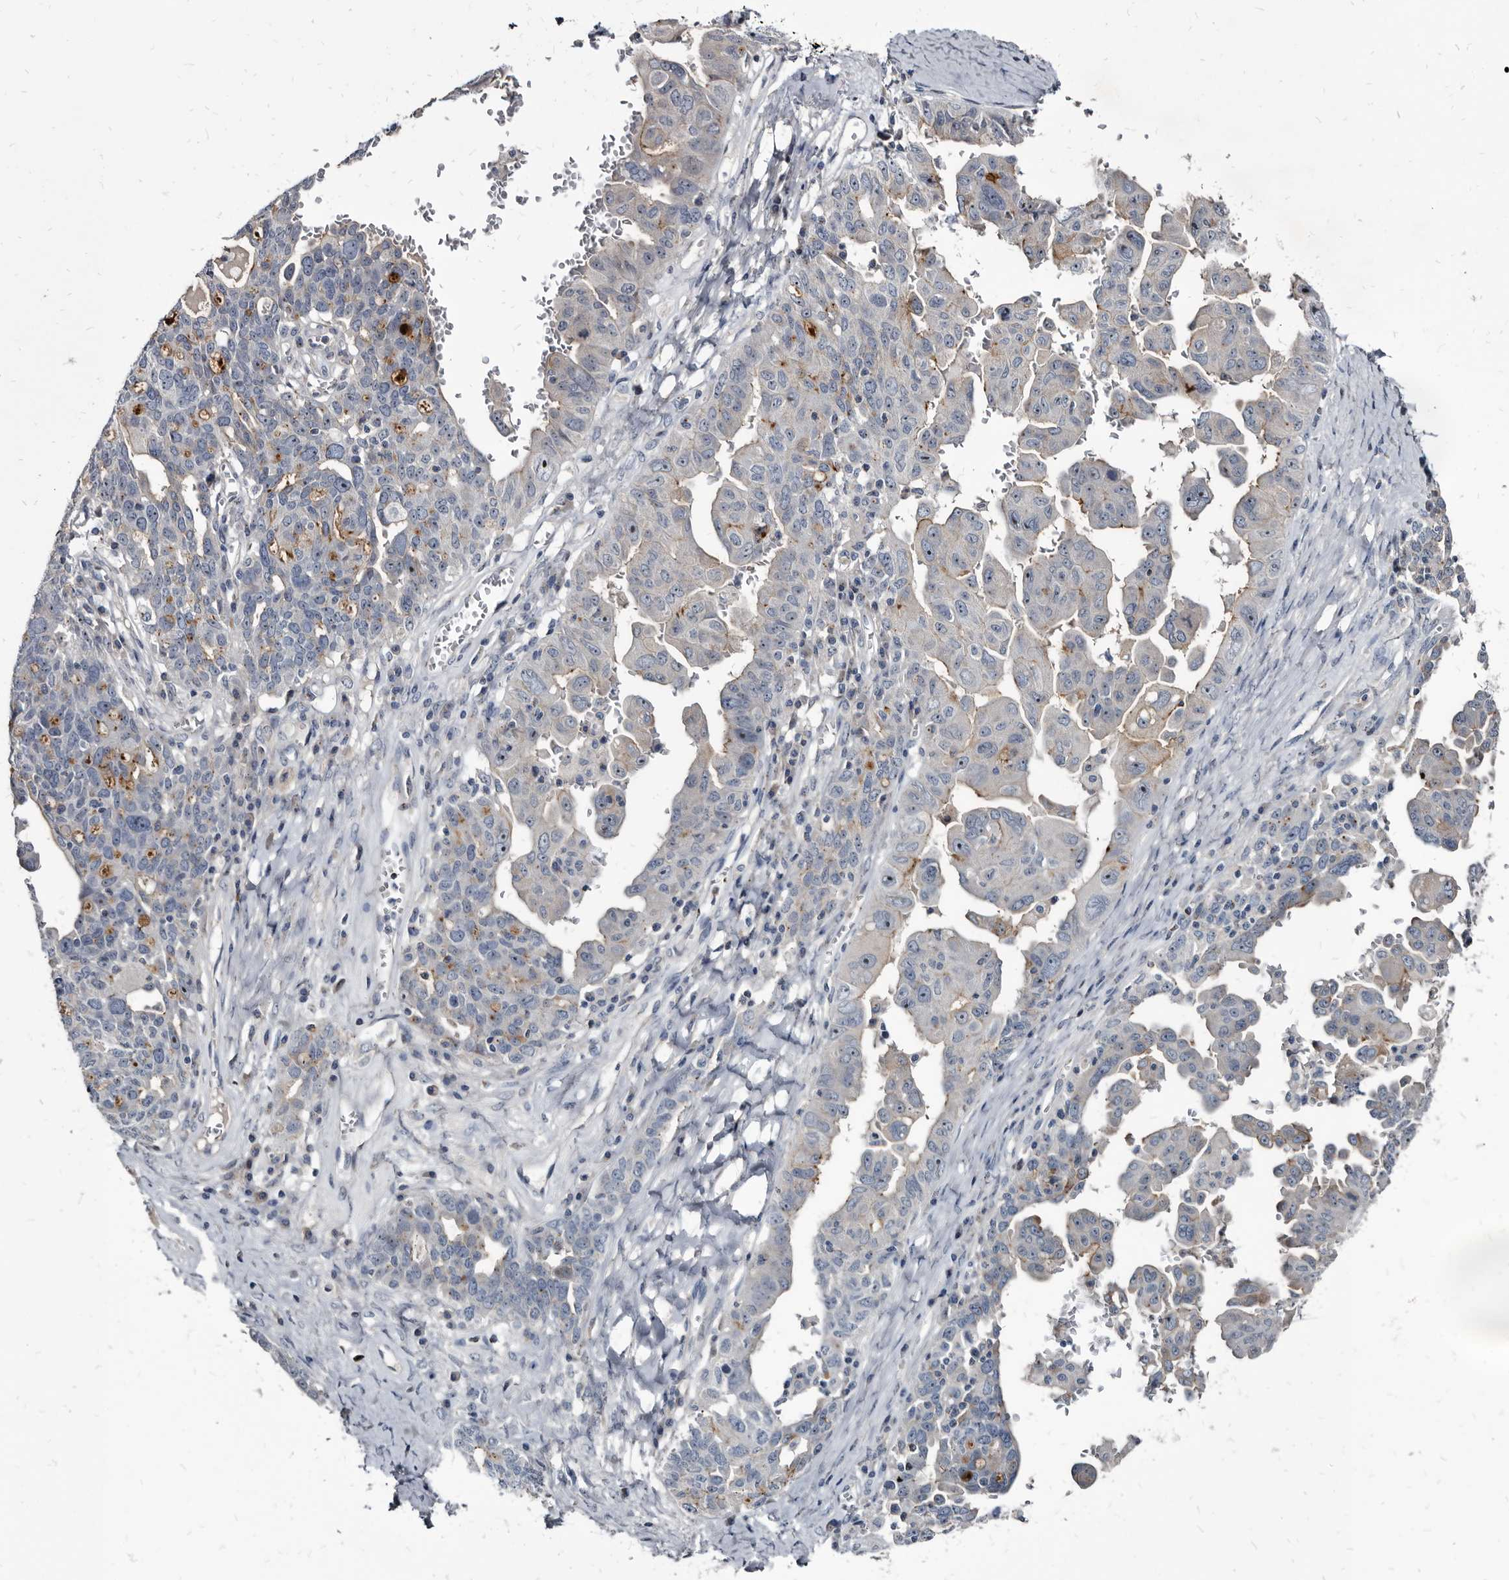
{"staining": {"intensity": "weak", "quantity": "<25%", "location": "cytoplasmic/membranous"}, "tissue": "ovarian cancer", "cell_type": "Tumor cells", "image_type": "cancer", "snomed": [{"axis": "morphology", "description": "Carcinoma, endometroid"}, {"axis": "topography", "description": "Ovary"}], "caption": "Immunohistochemistry image of neoplastic tissue: human ovarian endometroid carcinoma stained with DAB (3,3'-diaminobenzidine) reveals no significant protein positivity in tumor cells. Nuclei are stained in blue.", "gene": "PRSS8", "patient": {"sex": "female", "age": 62}}